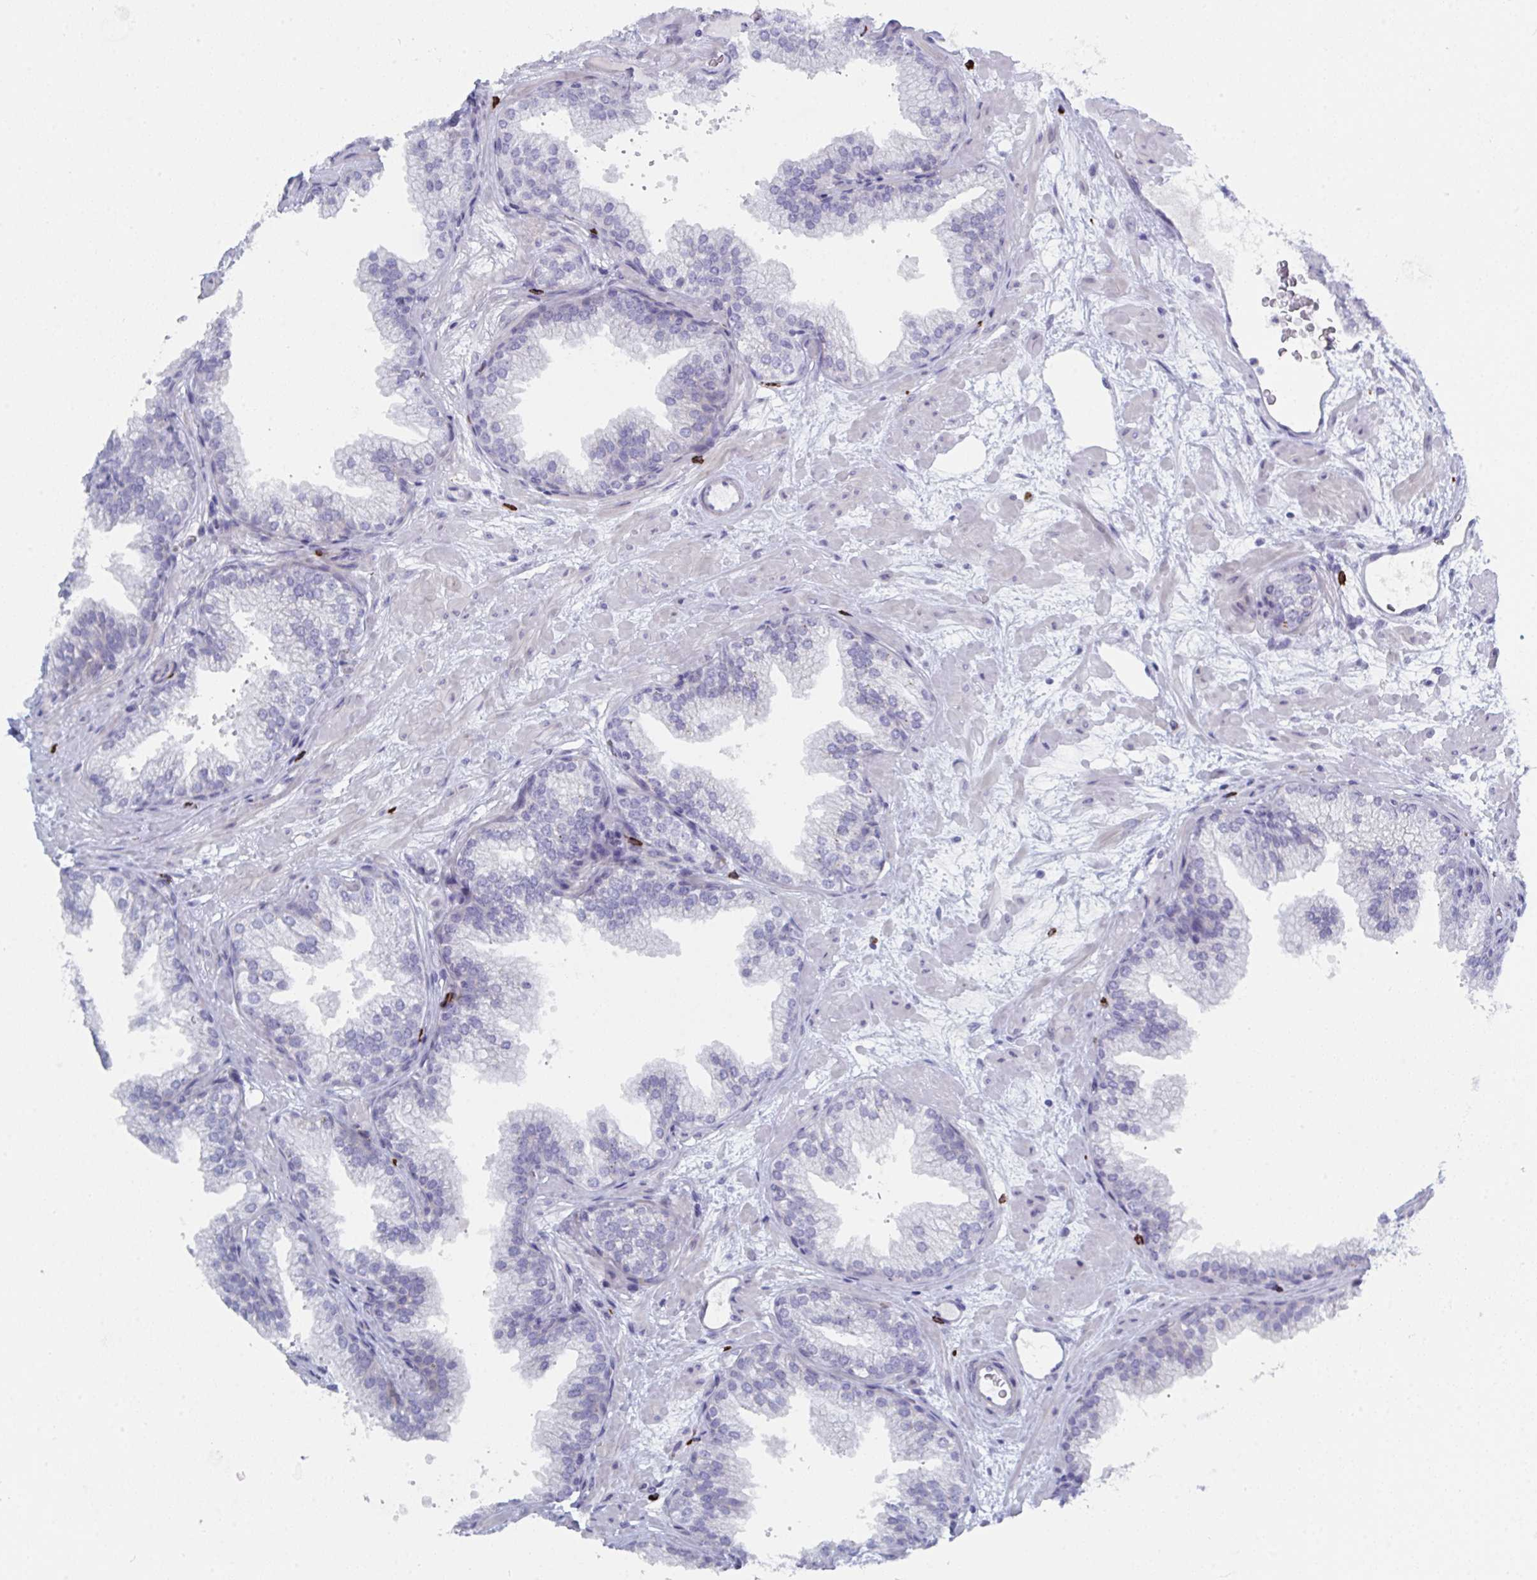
{"staining": {"intensity": "negative", "quantity": "none", "location": "none"}, "tissue": "prostate", "cell_type": "Glandular cells", "image_type": "normal", "snomed": [{"axis": "morphology", "description": "Normal tissue, NOS"}, {"axis": "topography", "description": "Prostate"}], "caption": "DAB immunohistochemical staining of benign human prostate displays no significant expression in glandular cells.", "gene": "ZNF684", "patient": {"sex": "male", "age": 37}}